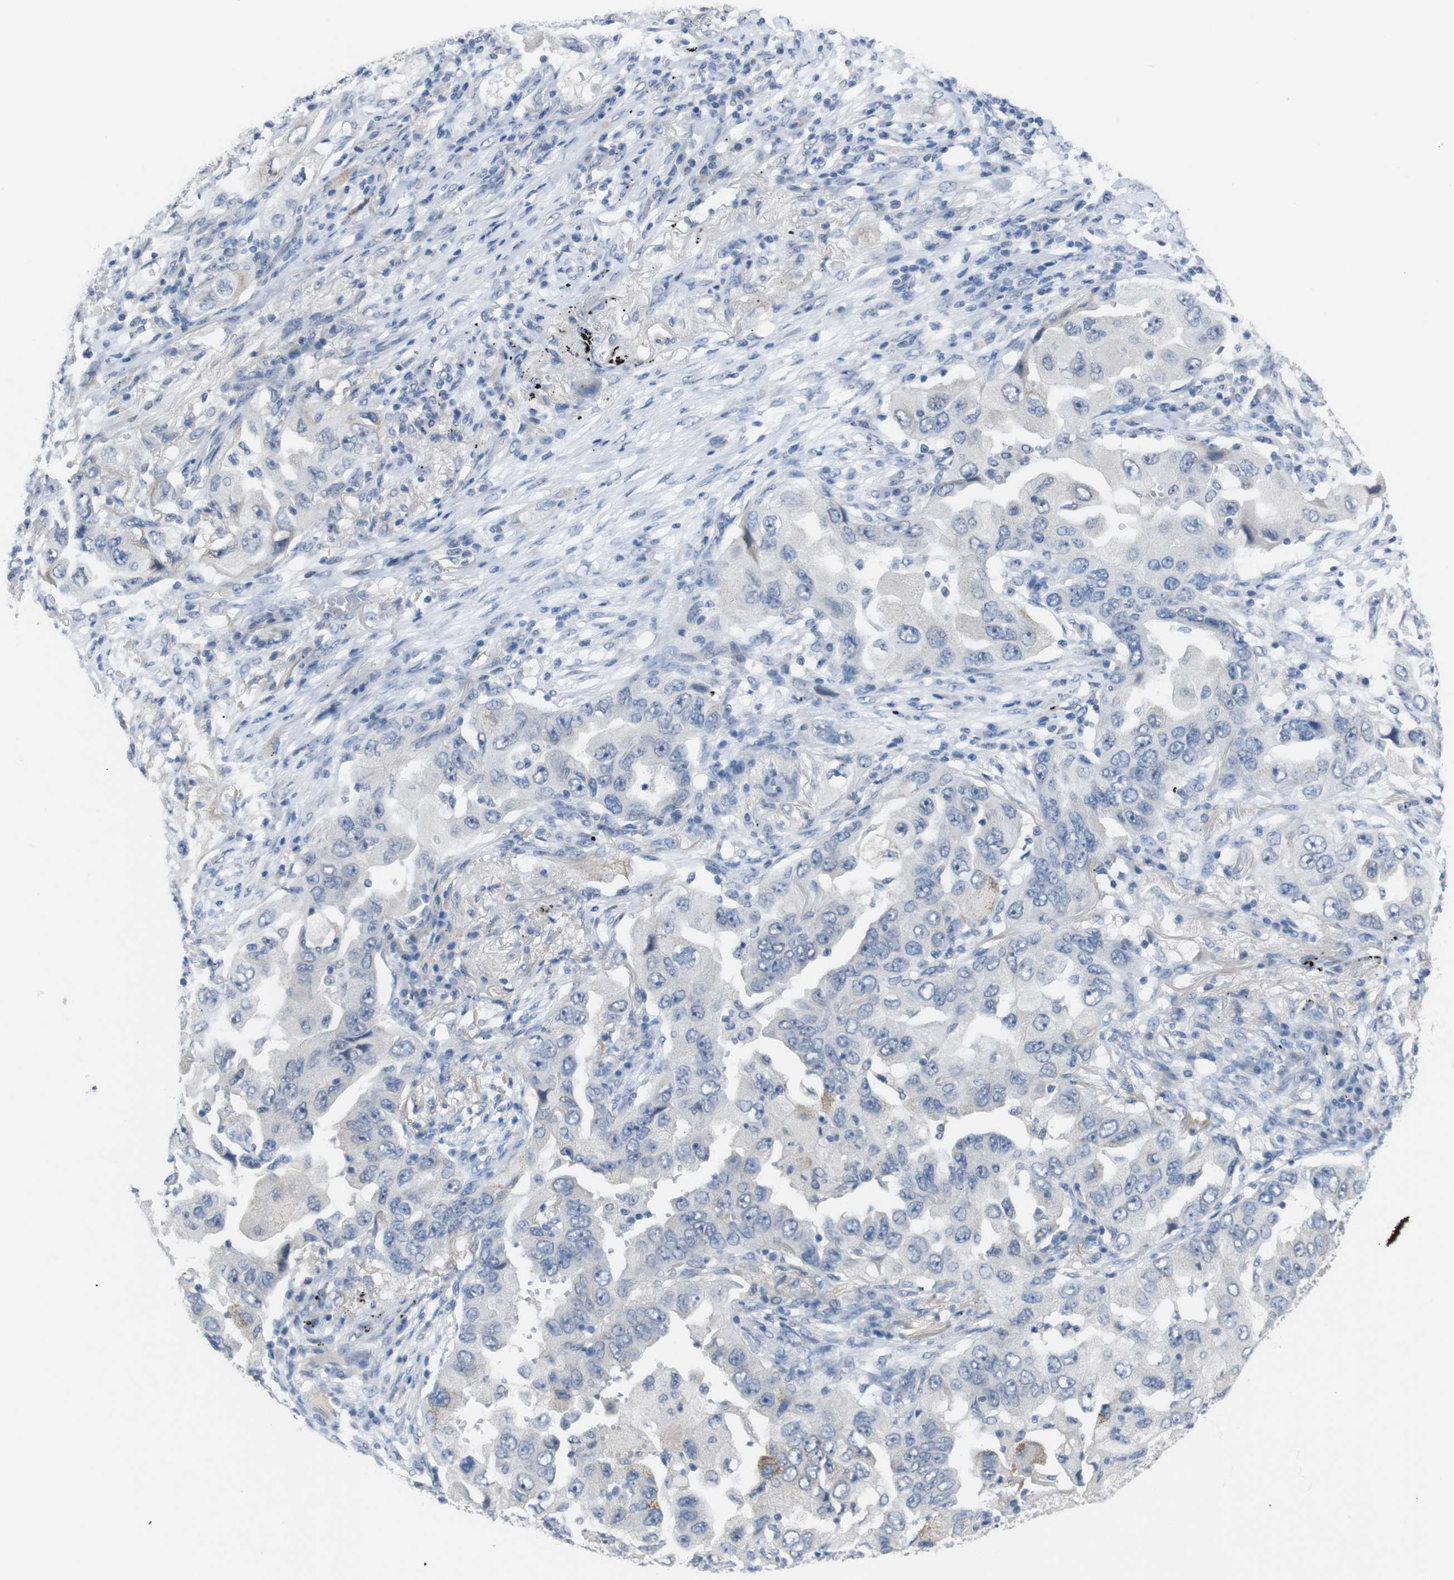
{"staining": {"intensity": "moderate", "quantity": "<25%", "location": "cytoplasmic/membranous"}, "tissue": "lung cancer", "cell_type": "Tumor cells", "image_type": "cancer", "snomed": [{"axis": "morphology", "description": "Adenocarcinoma, NOS"}, {"axis": "topography", "description": "Lung"}], "caption": "A brown stain labels moderate cytoplasmic/membranous expression of a protein in lung cancer tumor cells.", "gene": "CHRM5", "patient": {"sex": "female", "age": 65}}